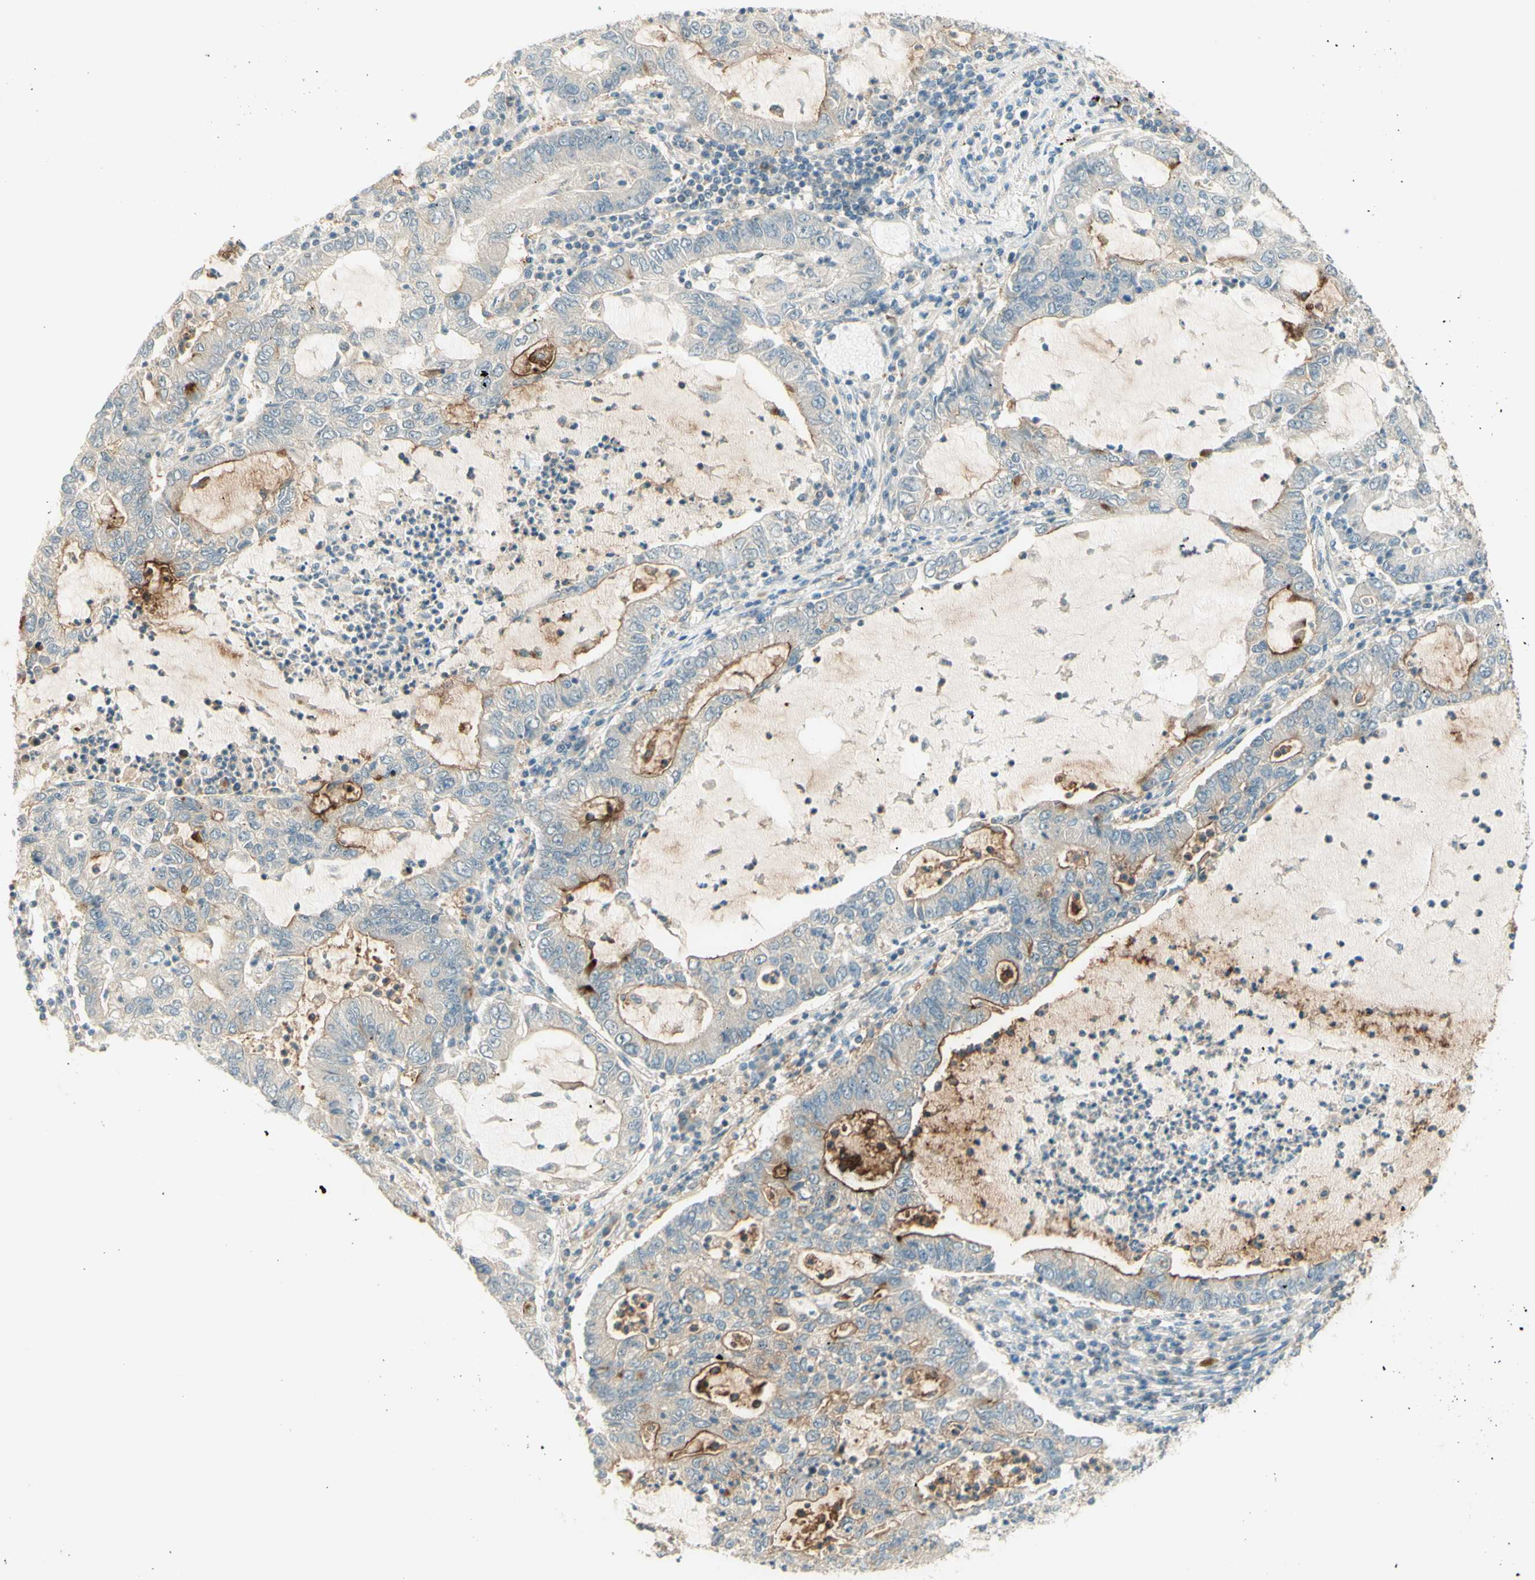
{"staining": {"intensity": "weak", "quantity": "25%-75%", "location": "cytoplasmic/membranous"}, "tissue": "lung cancer", "cell_type": "Tumor cells", "image_type": "cancer", "snomed": [{"axis": "morphology", "description": "Adenocarcinoma, NOS"}, {"axis": "topography", "description": "Lung"}], "caption": "There is low levels of weak cytoplasmic/membranous staining in tumor cells of lung cancer (adenocarcinoma), as demonstrated by immunohistochemical staining (brown color).", "gene": "PROM1", "patient": {"sex": "female", "age": 51}}